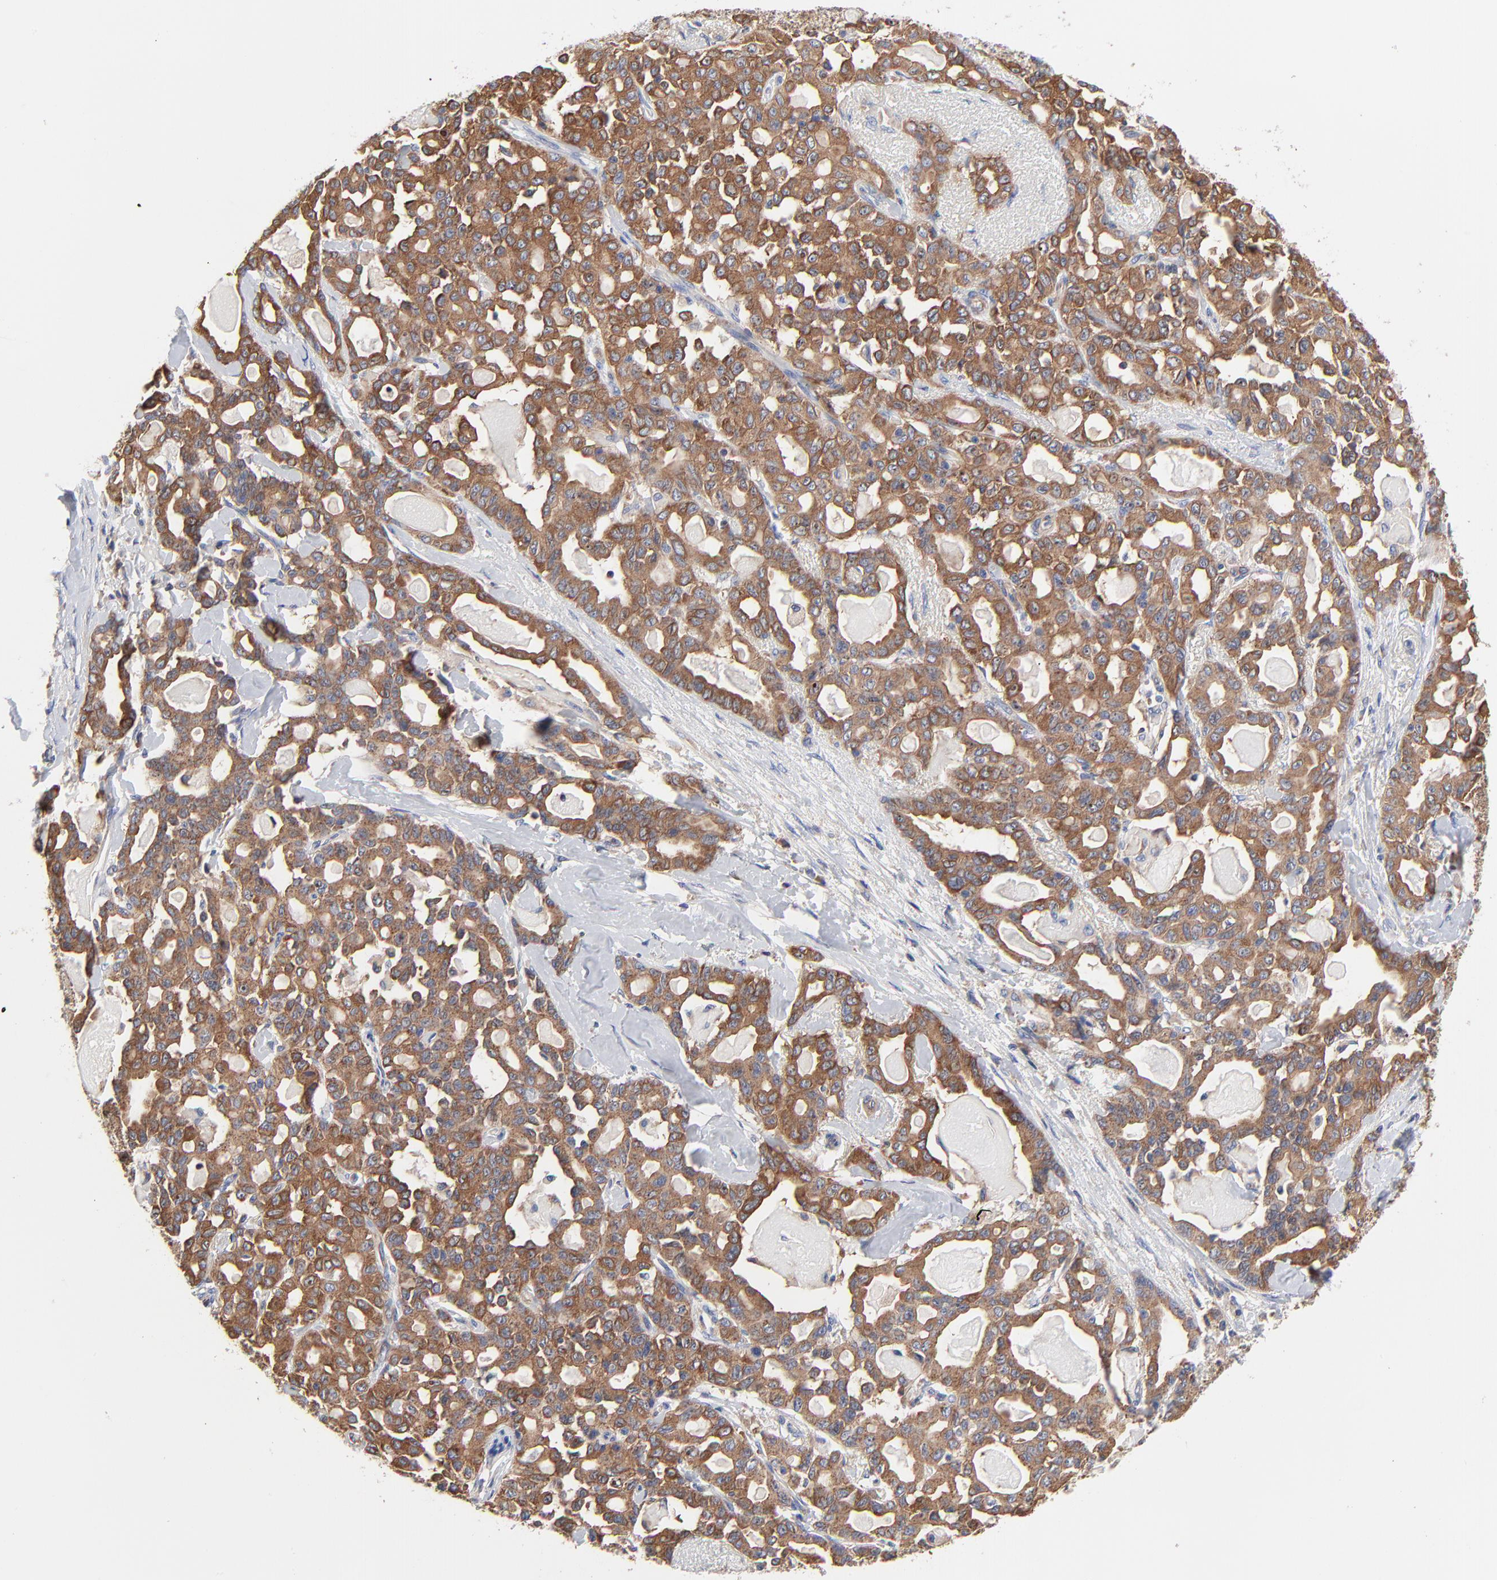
{"staining": {"intensity": "moderate", "quantity": ">75%", "location": "cytoplasmic/membranous"}, "tissue": "pancreatic cancer", "cell_type": "Tumor cells", "image_type": "cancer", "snomed": [{"axis": "morphology", "description": "Adenocarcinoma, NOS"}, {"axis": "topography", "description": "Pancreas"}], "caption": "This is an image of immunohistochemistry staining of adenocarcinoma (pancreatic), which shows moderate expression in the cytoplasmic/membranous of tumor cells.", "gene": "CD2AP", "patient": {"sex": "male", "age": 63}}